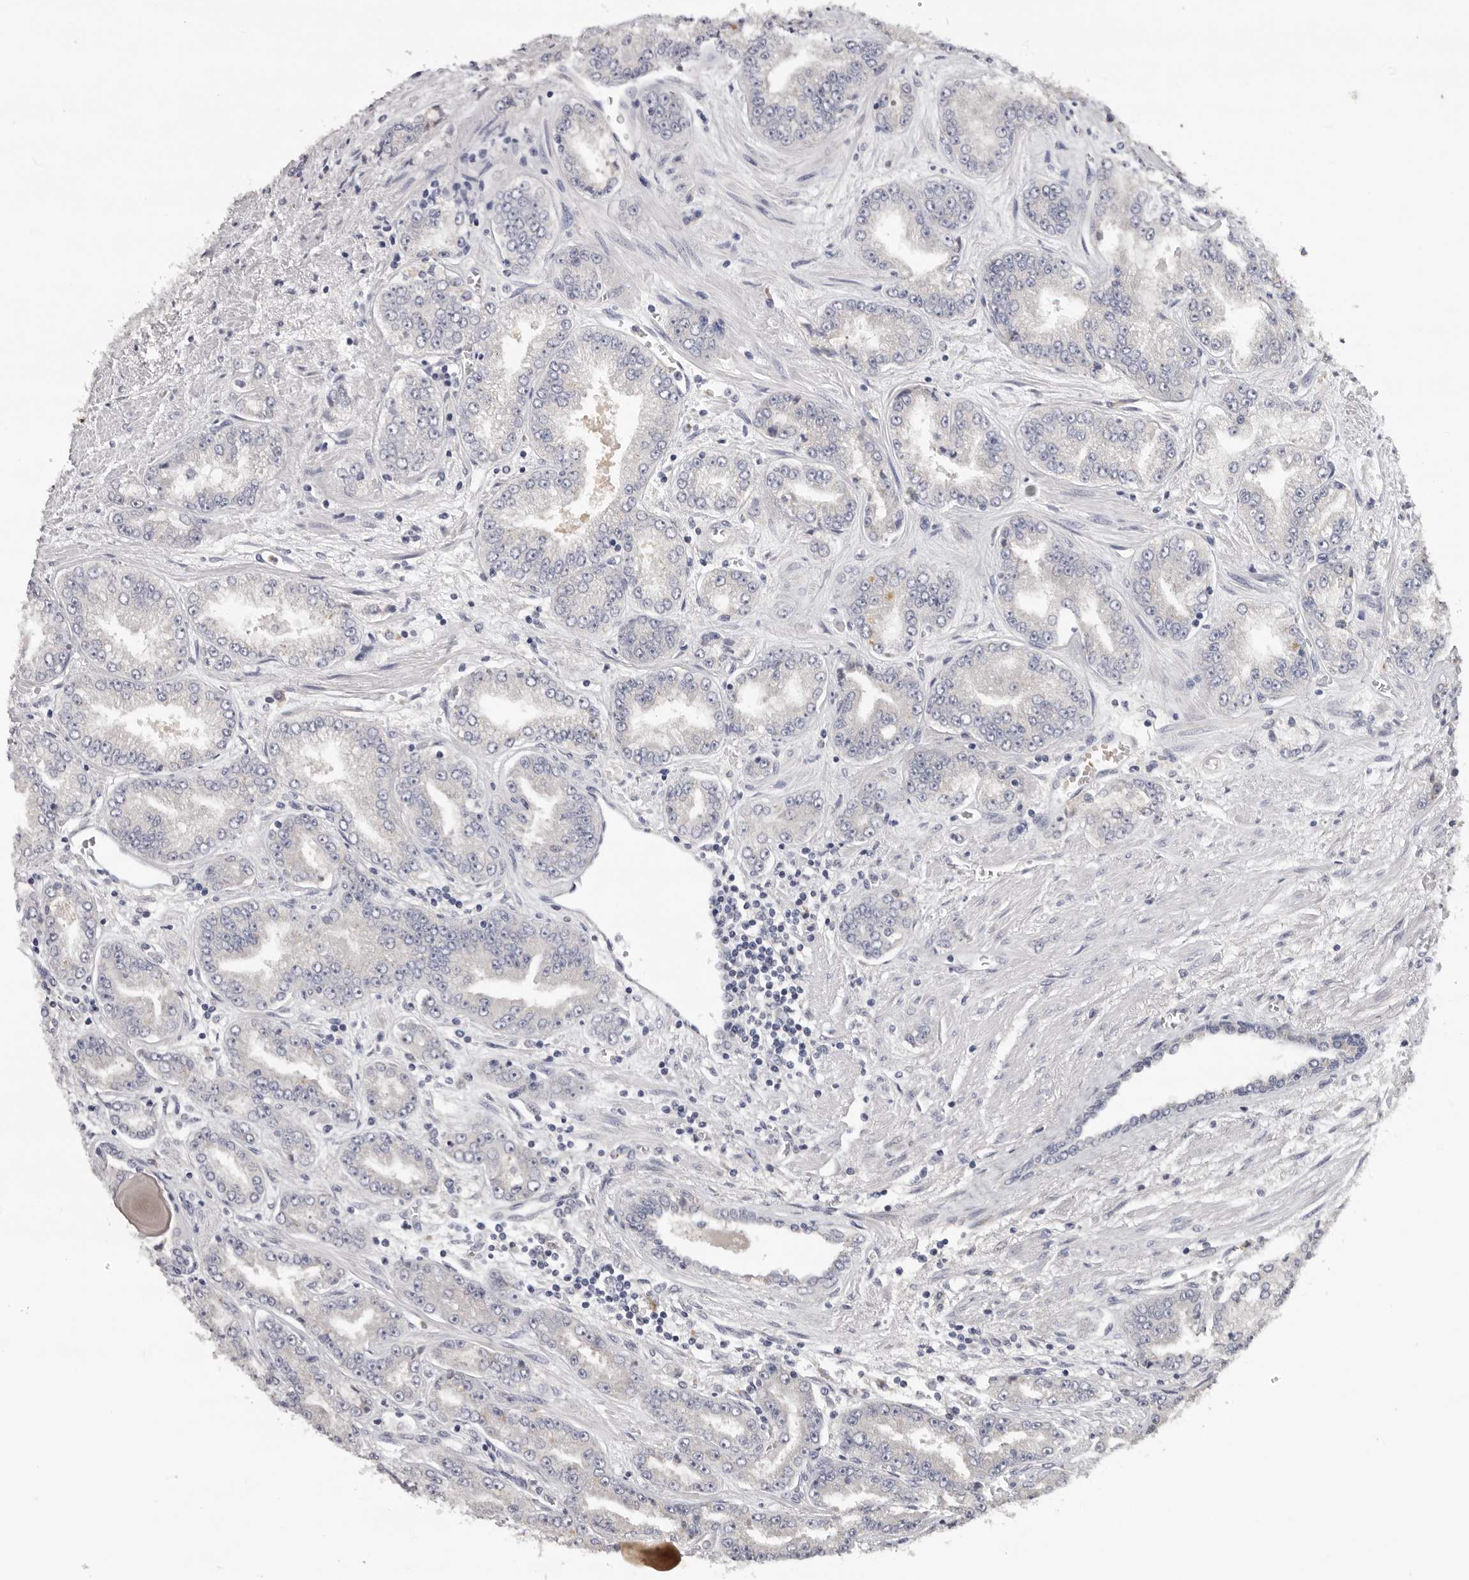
{"staining": {"intensity": "negative", "quantity": "none", "location": "none"}, "tissue": "prostate cancer", "cell_type": "Tumor cells", "image_type": "cancer", "snomed": [{"axis": "morphology", "description": "Adenocarcinoma, High grade"}, {"axis": "topography", "description": "Prostate"}], "caption": "The histopathology image exhibits no significant positivity in tumor cells of prostate cancer (high-grade adenocarcinoma).", "gene": "KIF2B", "patient": {"sex": "male", "age": 71}}